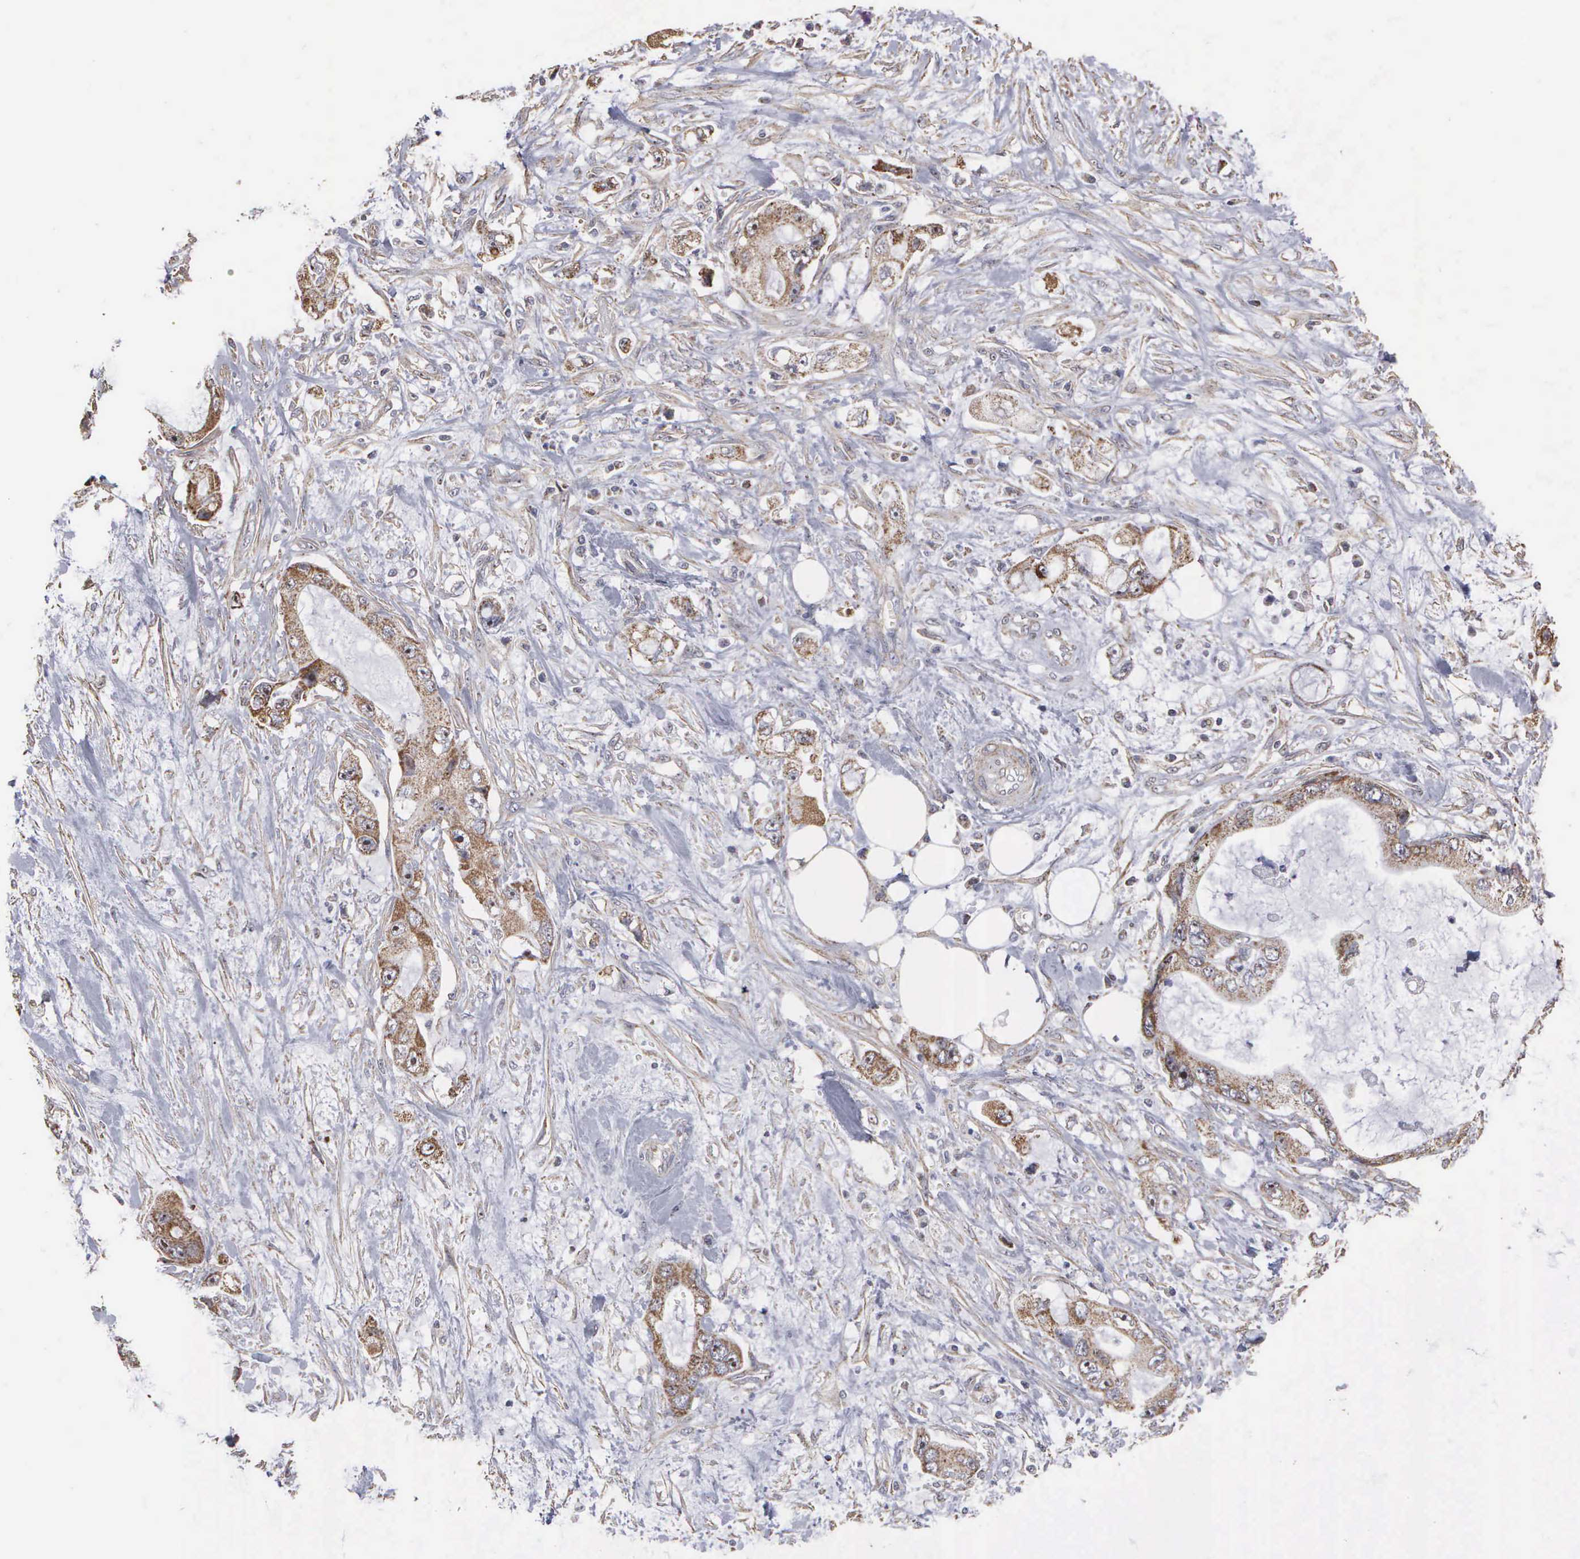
{"staining": {"intensity": "weak", "quantity": "25%-75%", "location": "cytoplasmic/membranous"}, "tissue": "pancreatic cancer", "cell_type": "Tumor cells", "image_type": "cancer", "snomed": [{"axis": "morphology", "description": "Adenocarcinoma, NOS"}, {"axis": "topography", "description": "Pancreas"}, {"axis": "topography", "description": "Stomach, upper"}], "caption": "There is low levels of weak cytoplasmic/membranous positivity in tumor cells of pancreatic cancer, as demonstrated by immunohistochemical staining (brown color).", "gene": "NGDN", "patient": {"sex": "male", "age": 77}}